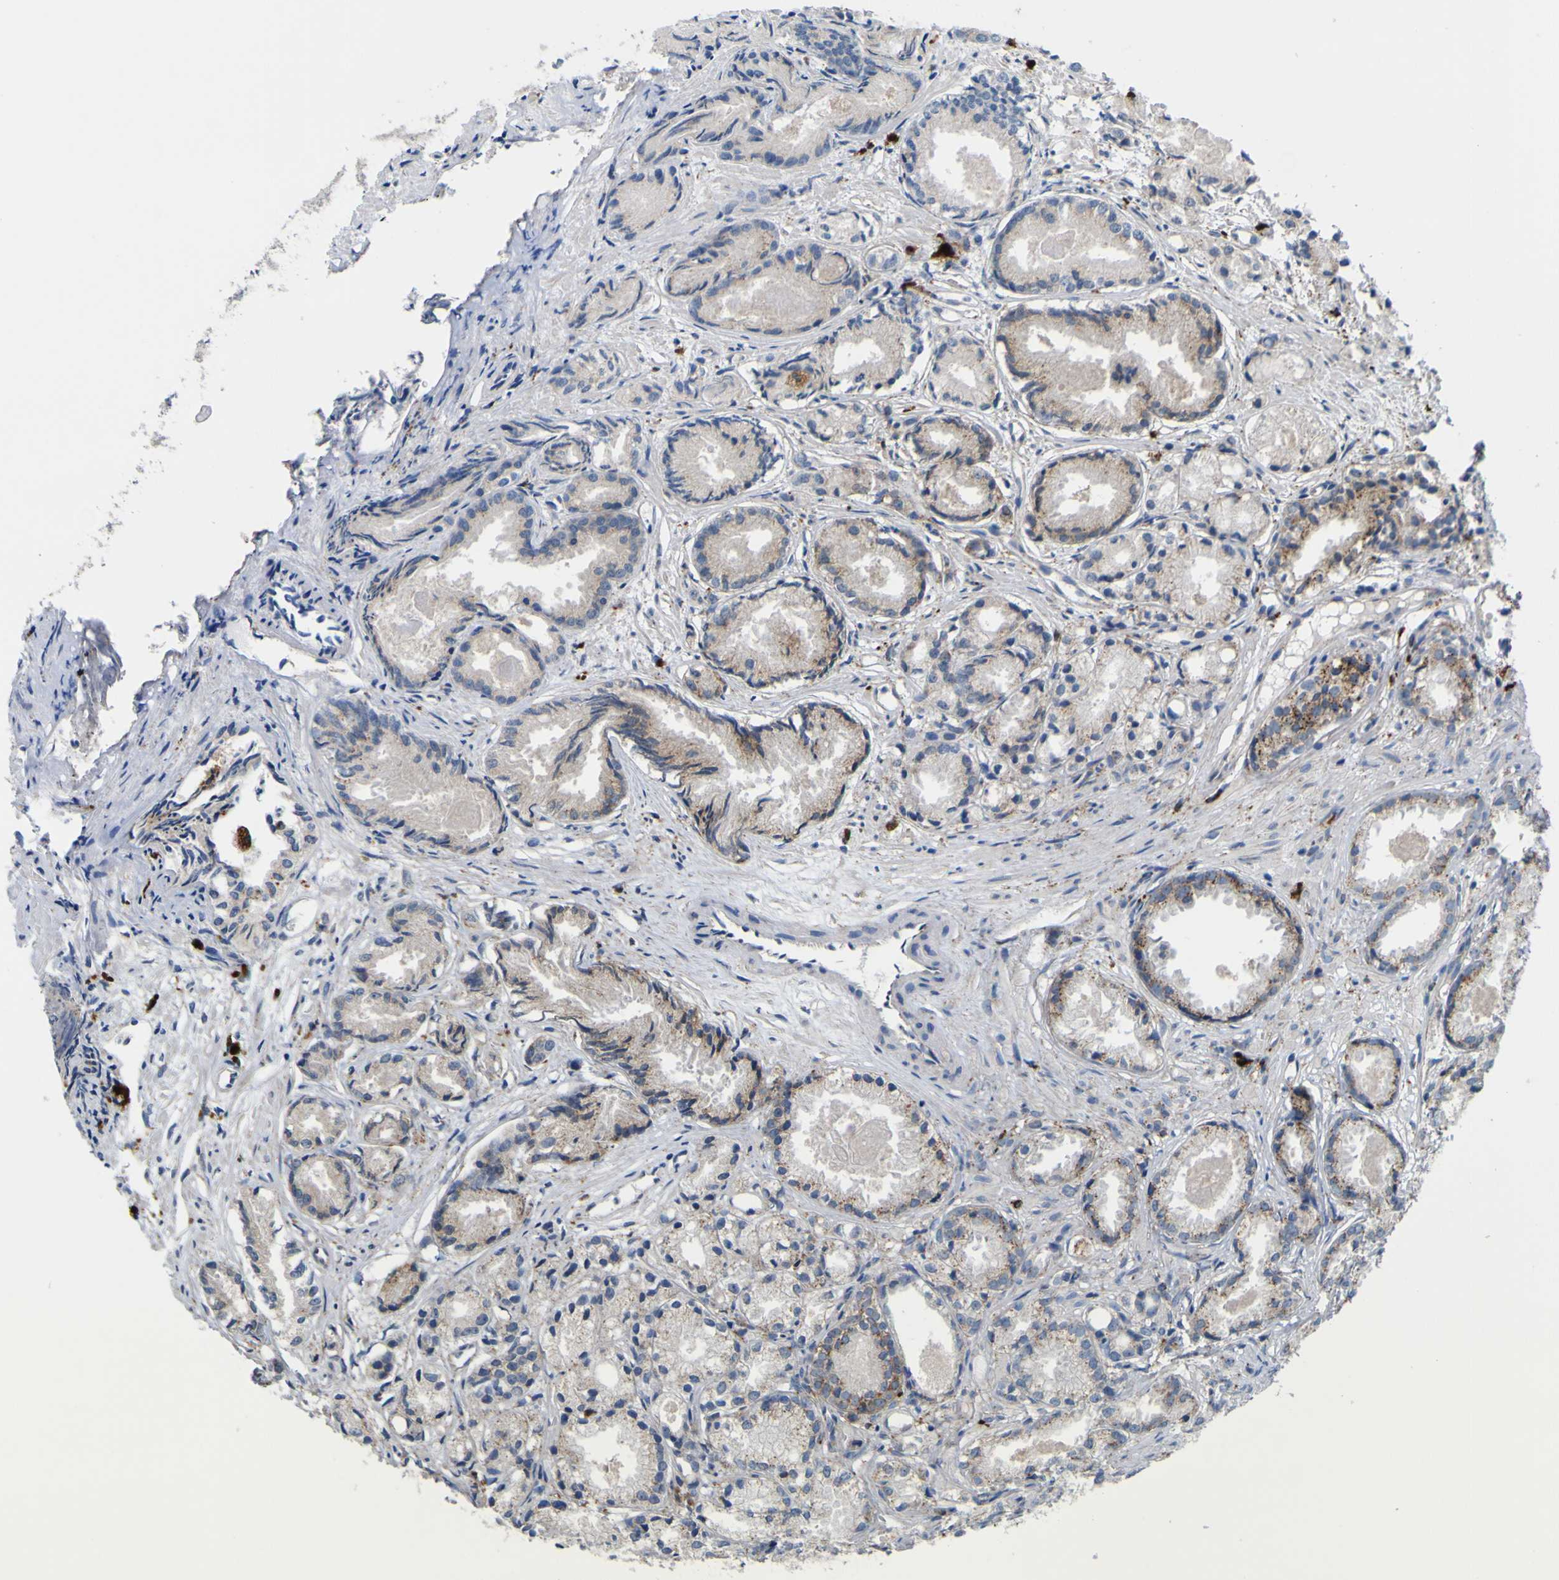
{"staining": {"intensity": "moderate", "quantity": "<25%", "location": "cytoplasmic/membranous"}, "tissue": "prostate cancer", "cell_type": "Tumor cells", "image_type": "cancer", "snomed": [{"axis": "morphology", "description": "Adenocarcinoma, Low grade"}, {"axis": "topography", "description": "Prostate"}], "caption": "Adenocarcinoma (low-grade) (prostate) stained for a protein displays moderate cytoplasmic/membranous positivity in tumor cells.", "gene": "PLD3", "patient": {"sex": "male", "age": 72}}